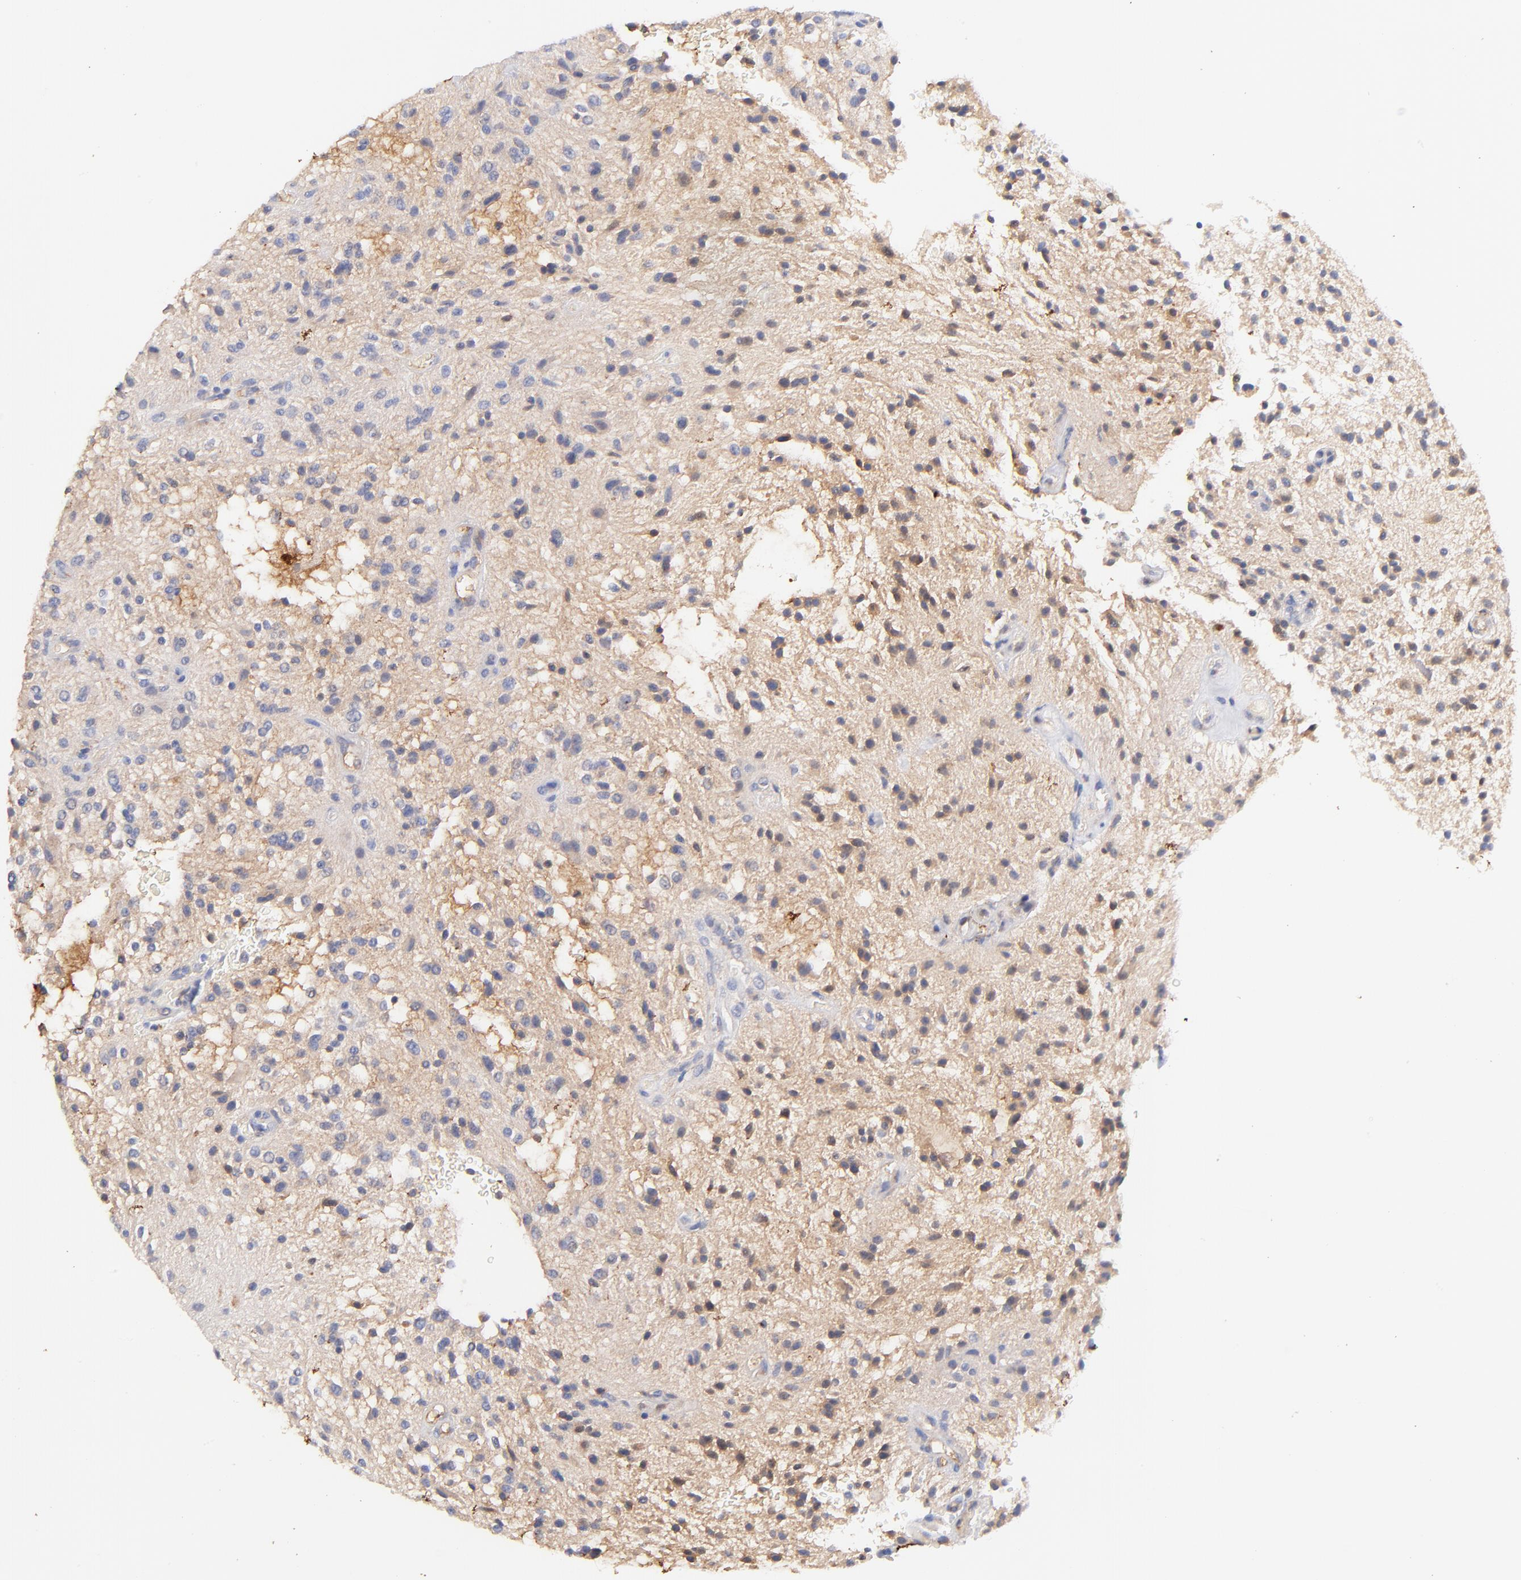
{"staining": {"intensity": "weak", "quantity": "<25%", "location": "cytoplasmic/membranous"}, "tissue": "glioma", "cell_type": "Tumor cells", "image_type": "cancer", "snomed": [{"axis": "morphology", "description": "Glioma, malignant, NOS"}, {"axis": "topography", "description": "Cerebellum"}], "caption": "High power microscopy photomicrograph of an IHC image of glioma (malignant), revealing no significant staining in tumor cells.", "gene": "IGLV7-43", "patient": {"sex": "female", "age": 10}}